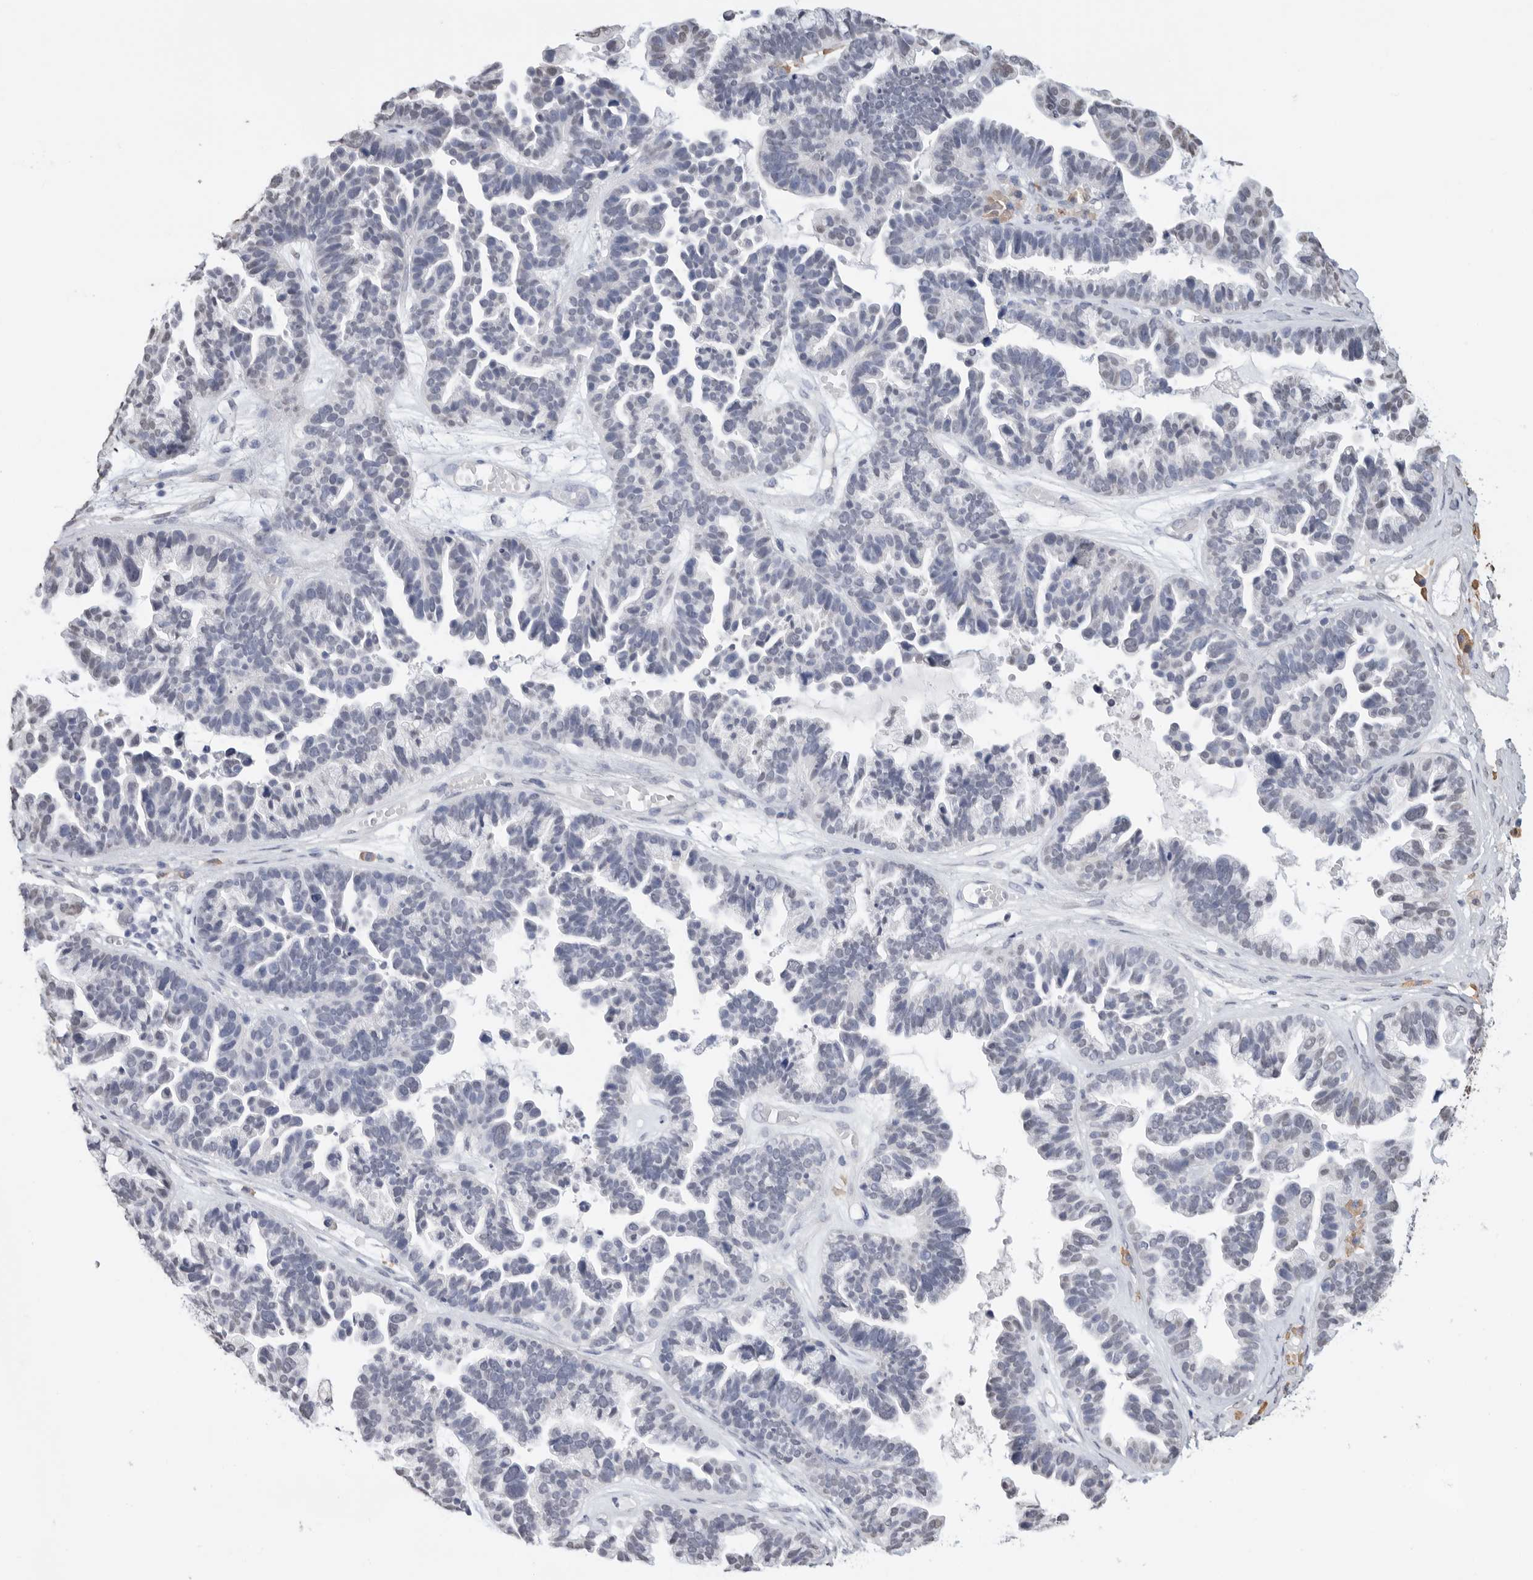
{"staining": {"intensity": "negative", "quantity": "none", "location": "none"}, "tissue": "ovarian cancer", "cell_type": "Tumor cells", "image_type": "cancer", "snomed": [{"axis": "morphology", "description": "Cystadenocarcinoma, serous, NOS"}, {"axis": "topography", "description": "Ovary"}], "caption": "Immunohistochemistry of human serous cystadenocarcinoma (ovarian) reveals no expression in tumor cells.", "gene": "ARHGEF10", "patient": {"sex": "female", "age": 56}}